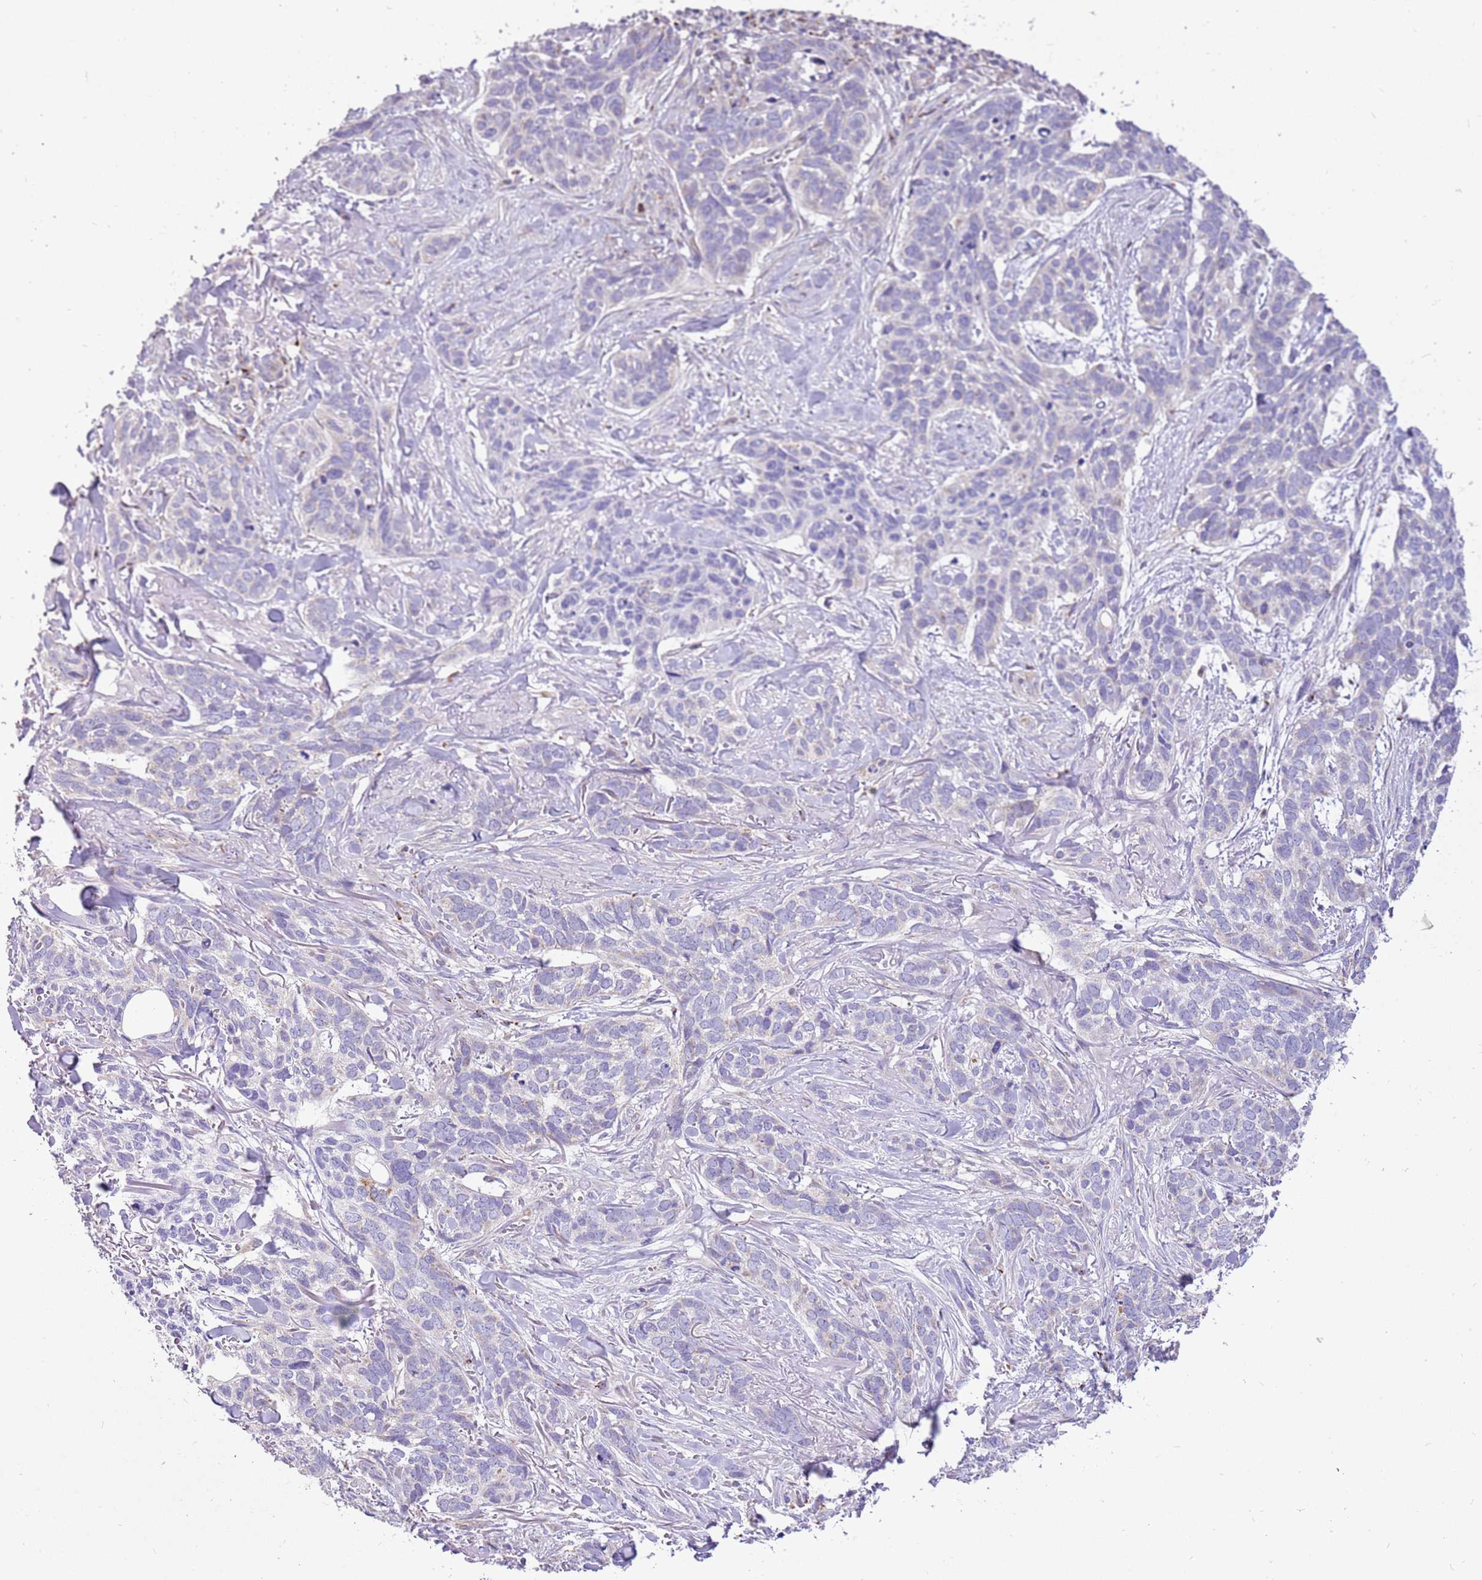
{"staining": {"intensity": "negative", "quantity": "none", "location": "none"}, "tissue": "skin cancer", "cell_type": "Tumor cells", "image_type": "cancer", "snomed": [{"axis": "morphology", "description": "Basal cell carcinoma"}, {"axis": "topography", "description": "Skin"}], "caption": "Tumor cells are negative for protein expression in human skin basal cell carcinoma.", "gene": "COX17", "patient": {"sex": "male", "age": 86}}